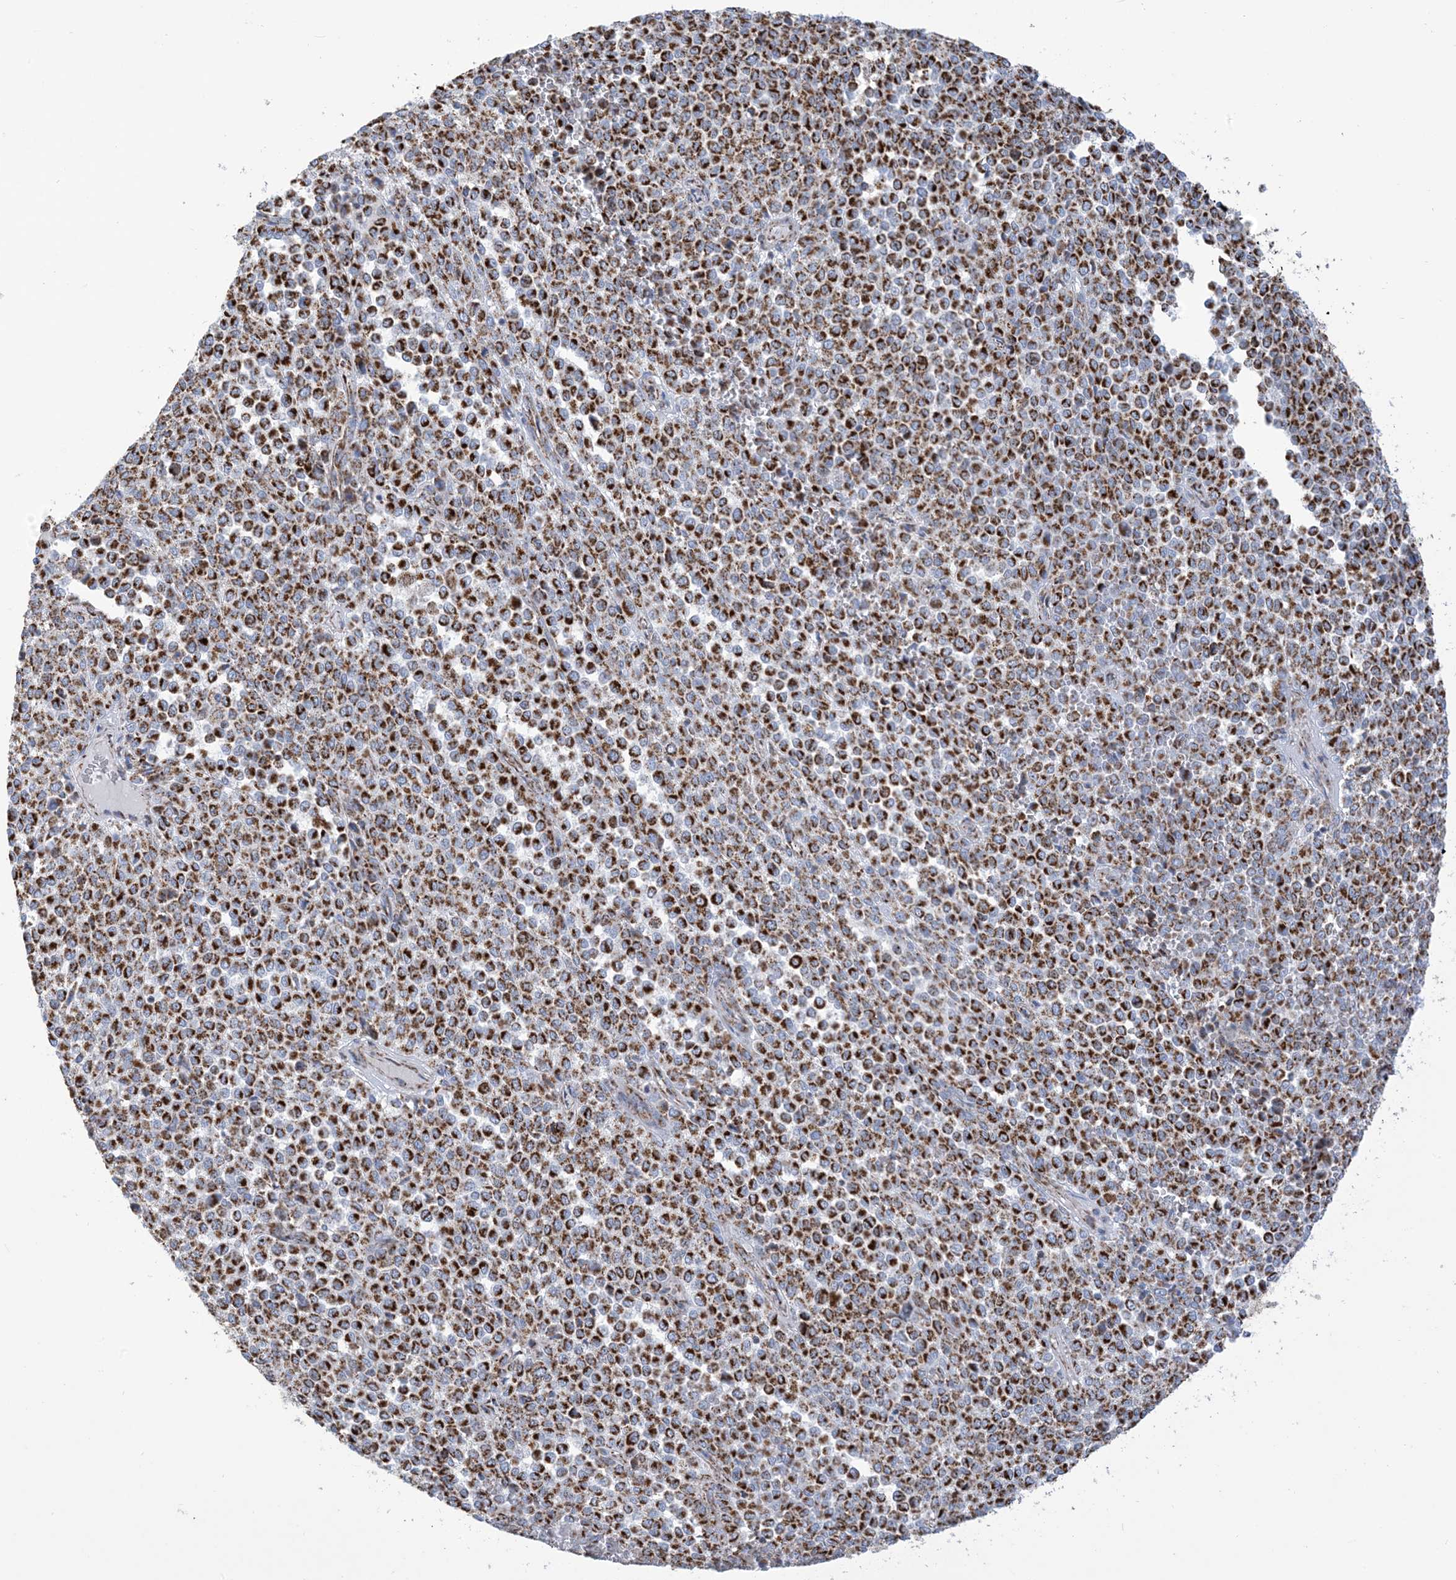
{"staining": {"intensity": "strong", "quantity": ">75%", "location": "cytoplasmic/membranous"}, "tissue": "melanoma", "cell_type": "Tumor cells", "image_type": "cancer", "snomed": [{"axis": "morphology", "description": "Malignant melanoma, Metastatic site"}, {"axis": "topography", "description": "Pancreas"}], "caption": "An immunohistochemistry (IHC) photomicrograph of tumor tissue is shown. Protein staining in brown shows strong cytoplasmic/membranous positivity in melanoma within tumor cells.", "gene": "SAMM50", "patient": {"sex": "female", "age": 30}}